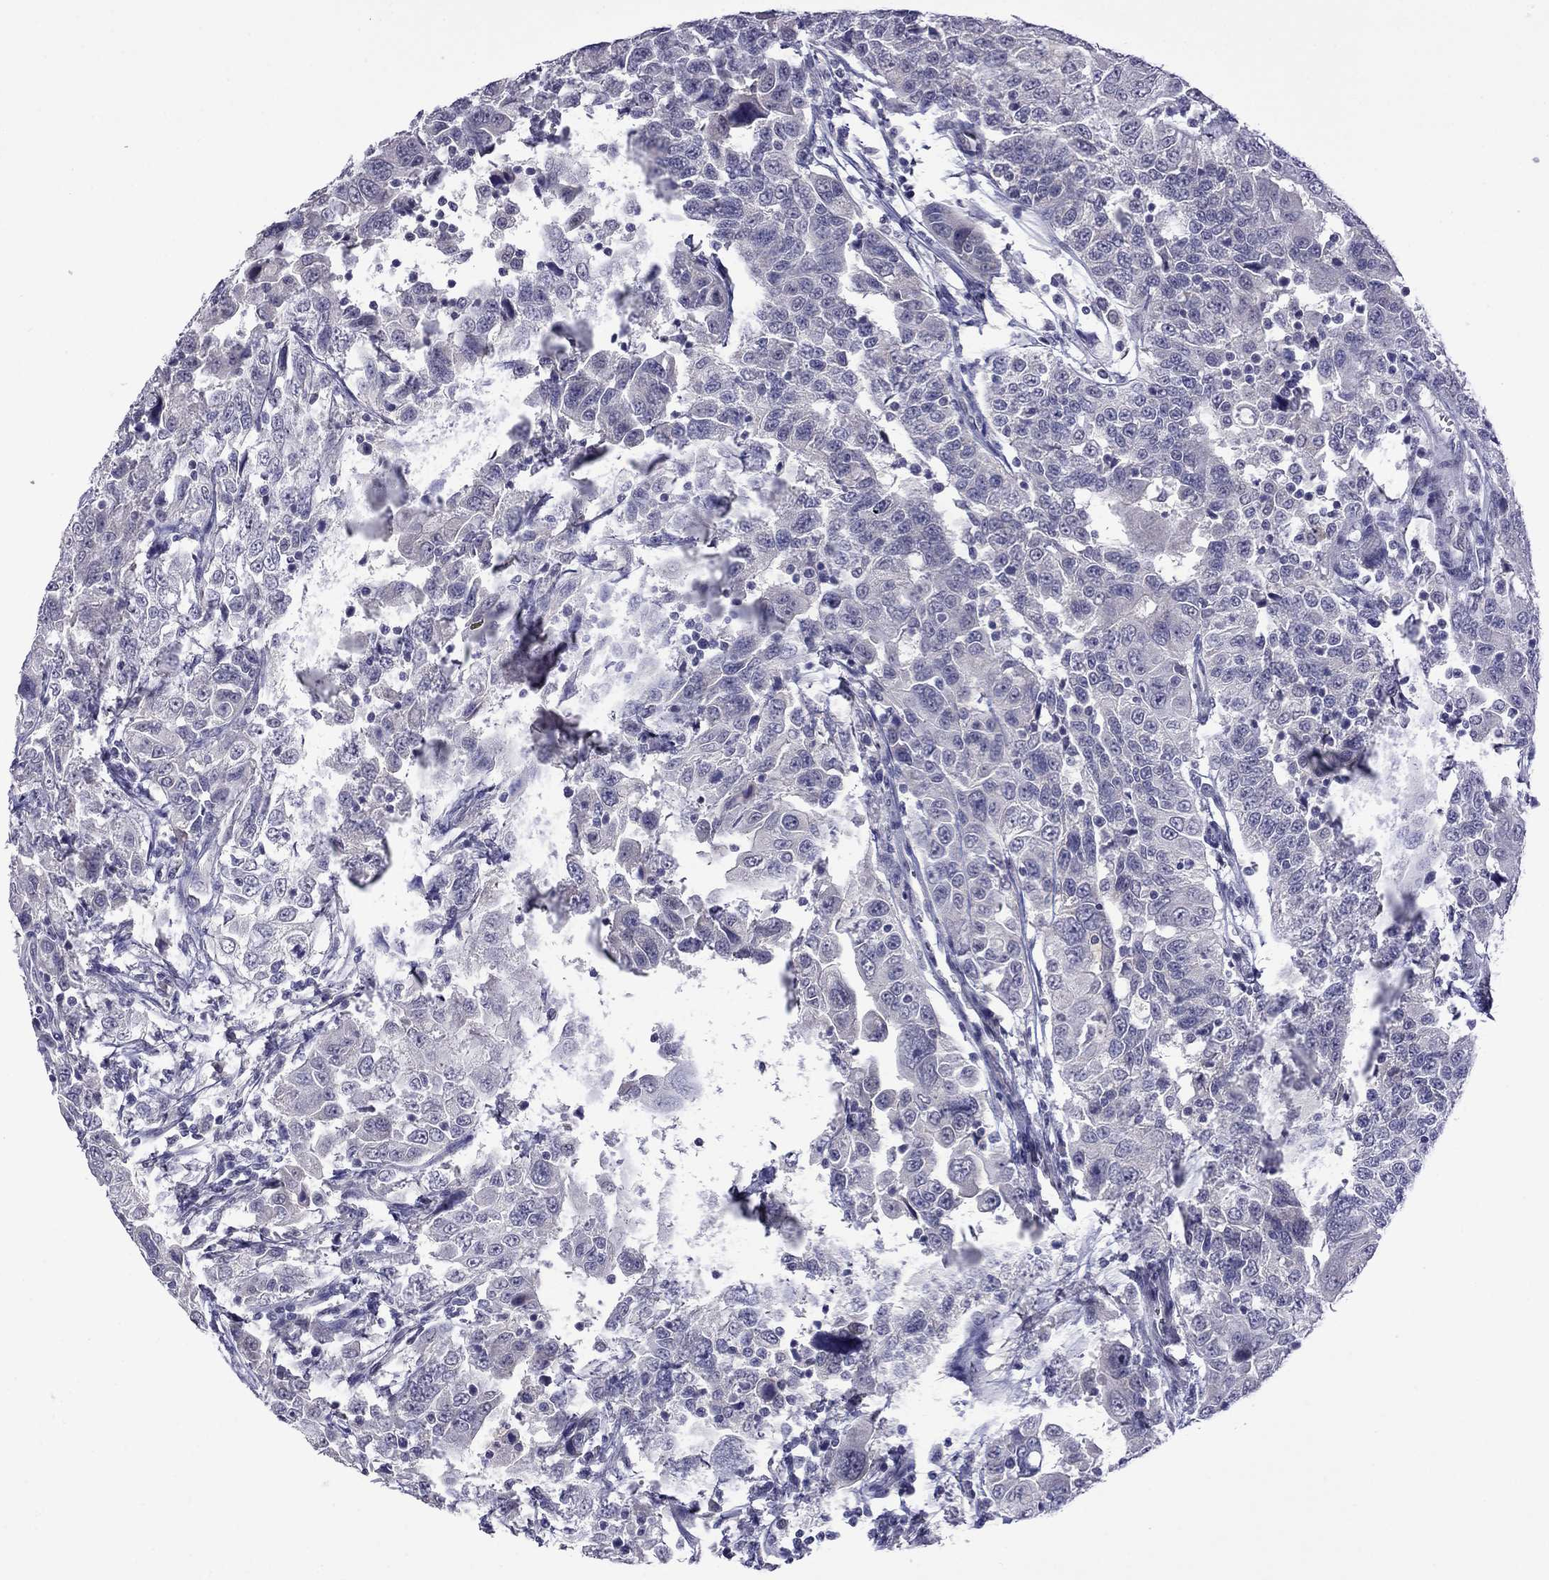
{"staining": {"intensity": "negative", "quantity": "none", "location": "none"}, "tissue": "urothelial cancer", "cell_type": "Tumor cells", "image_type": "cancer", "snomed": [{"axis": "morphology", "description": "Urothelial carcinoma, NOS"}, {"axis": "morphology", "description": "Urothelial carcinoma, High grade"}, {"axis": "topography", "description": "Urinary bladder"}], "caption": "Tumor cells are negative for brown protein staining in urothelial carcinoma (high-grade).", "gene": "STAR", "patient": {"sex": "female", "age": 73}}